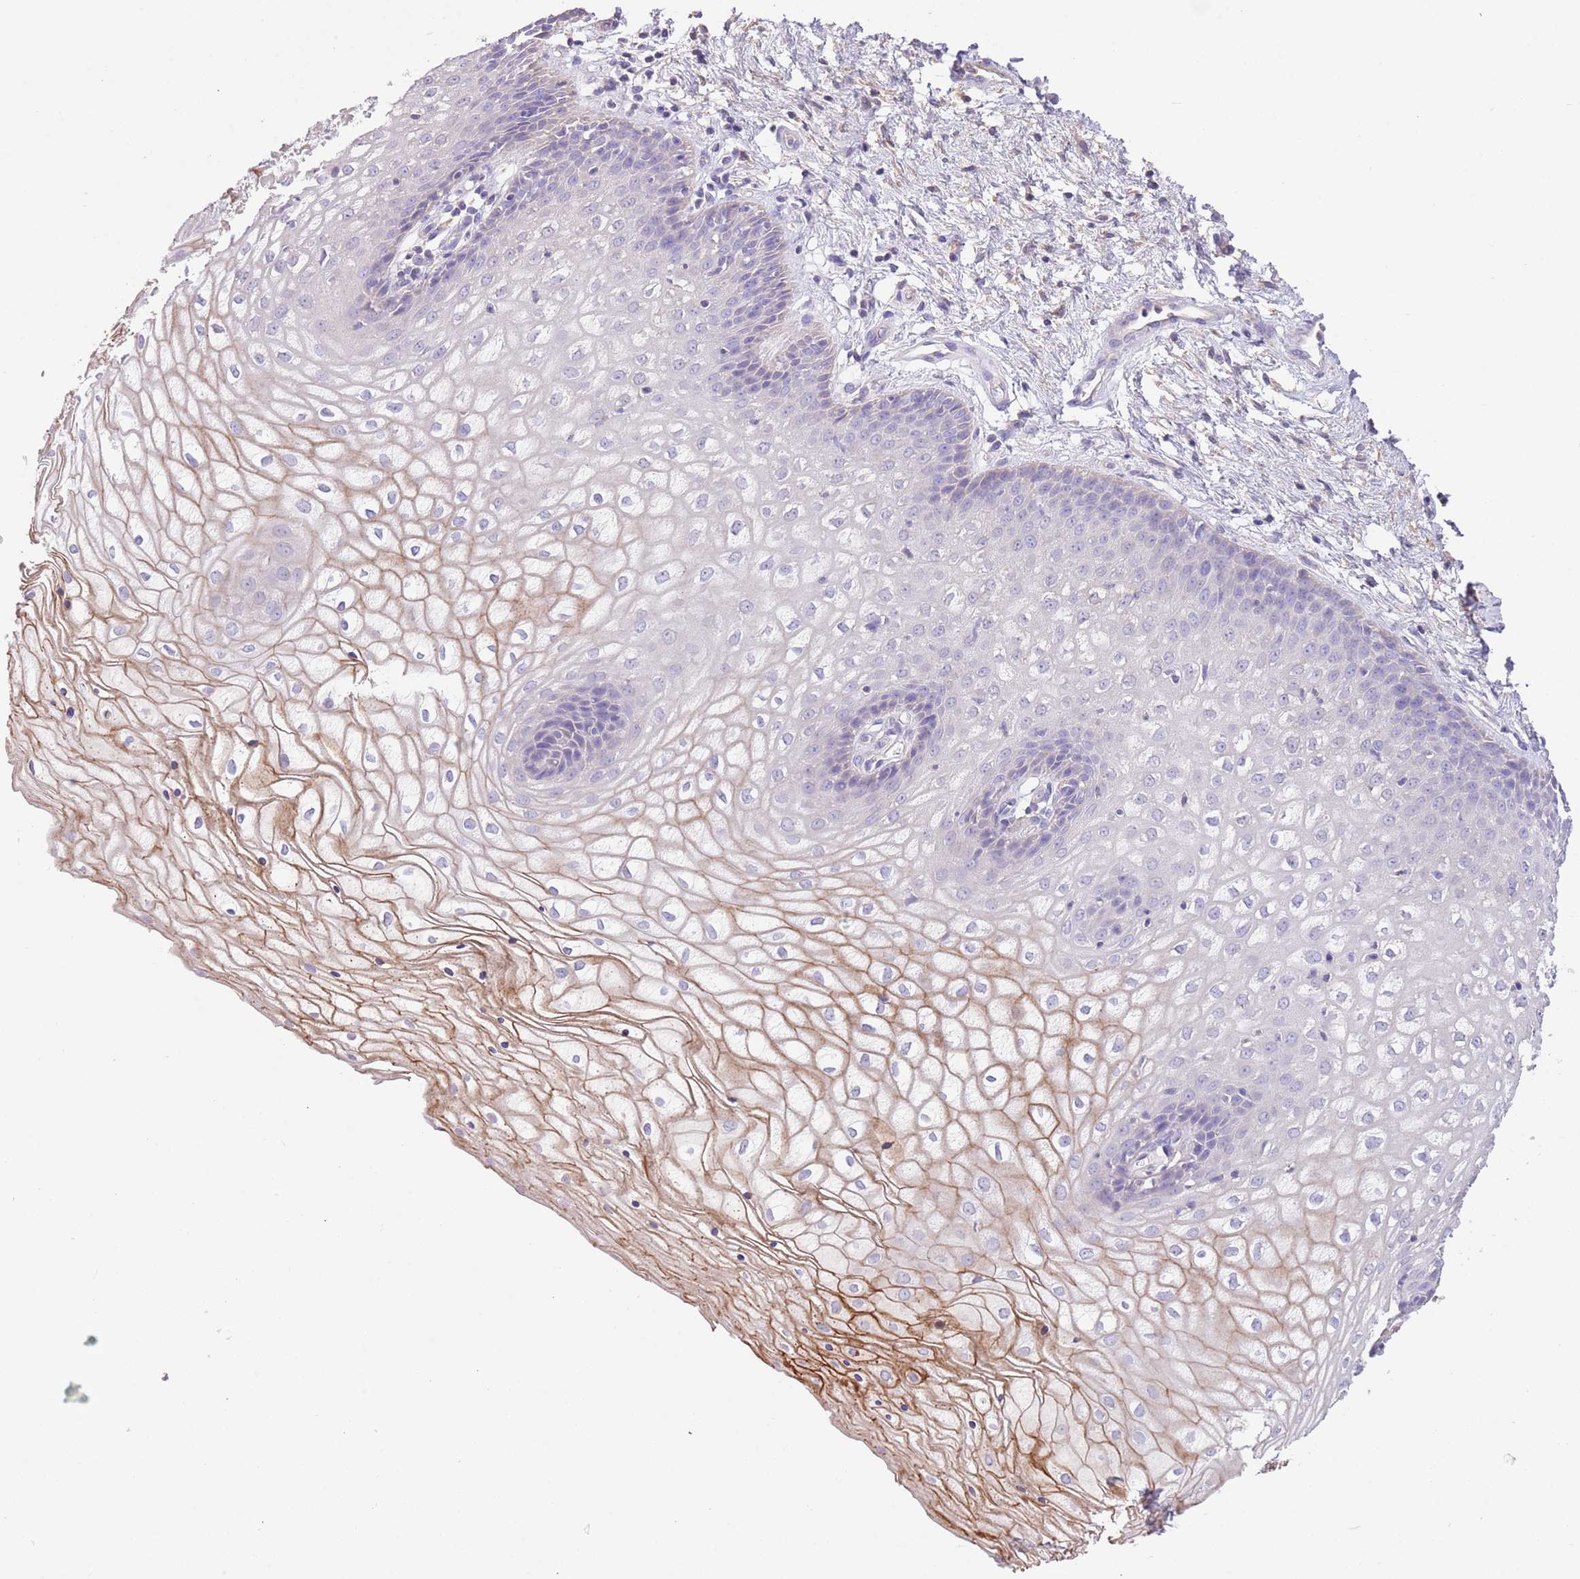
{"staining": {"intensity": "strong", "quantity": "<25%", "location": "cytoplasmic/membranous"}, "tissue": "vagina", "cell_type": "Squamous epithelial cells", "image_type": "normal", "snomed": [{"axis": "morphology", "description": "Normal tissue, NOS"}, {"axis": "topography", "description": "Vagina"}], "caption": "The histopathology image demonstrates staining of unremarkable vagina, revealing strong cytoplasmic/membranous protein positivity (brown color) within squamous epithelial cells.", "gene": "SFTPA1", "patient": {"sex": "female", "age": 34}}